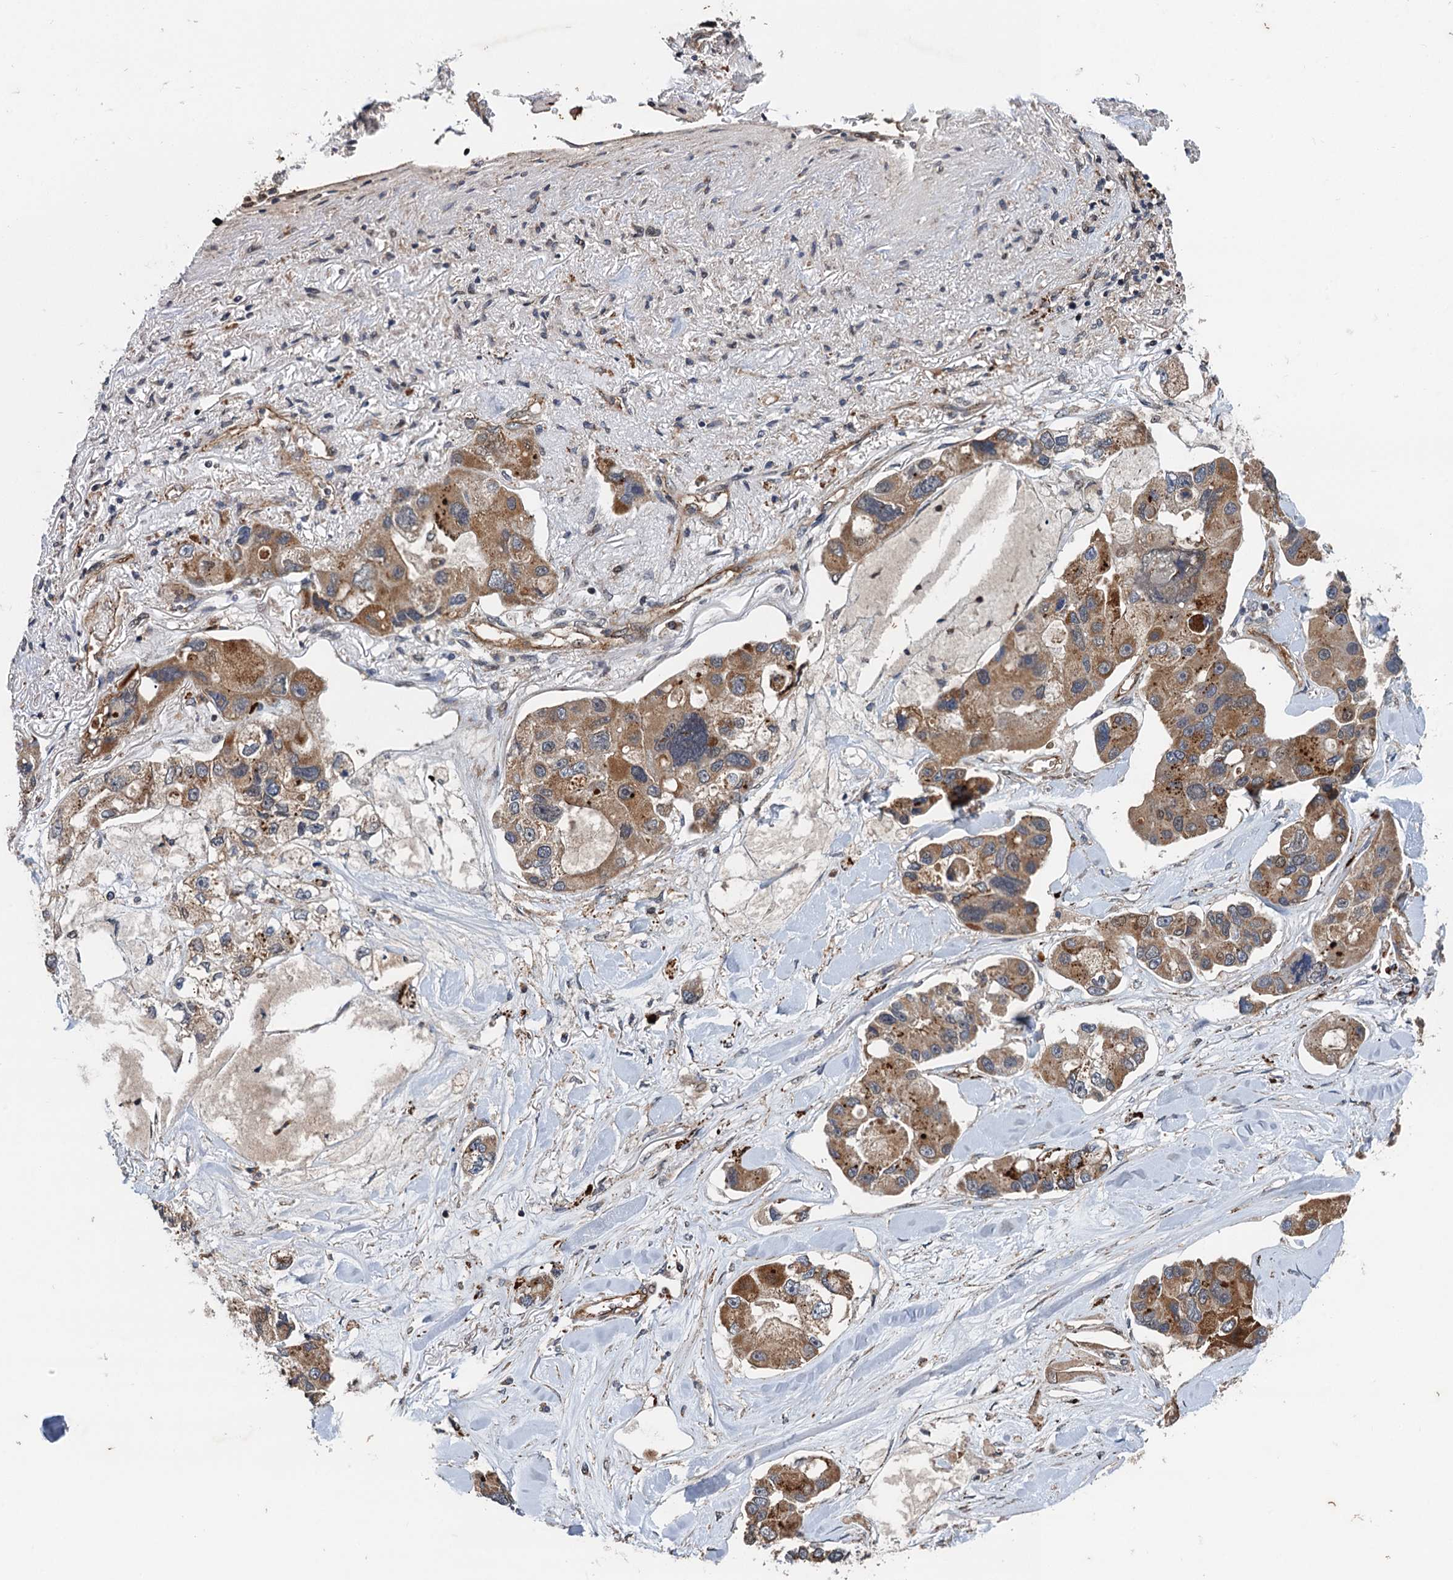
{"staining": {"intensity": "moderate", "quantity": ">75%", "location": "cytoplasmic/membranous"}, "tissue": "lung cancer", "cell_type": "Tumor cells", "image_type": "cancer", "snomed": [{"axis": "morphology", "description": "Adenocarcinoma, NOS"}, {"axis": "topography", "description": "Lung"}], "caption": "This image demonstrates immunohistochemistry (IHC) staining of lung cancer (adenocarcinoma), with medium moderate cytoplasmic/membranous positivity in about >75% of tumor cells.", "gene": "NLRP10", "patient": {"sex": "female", "age": 54}}